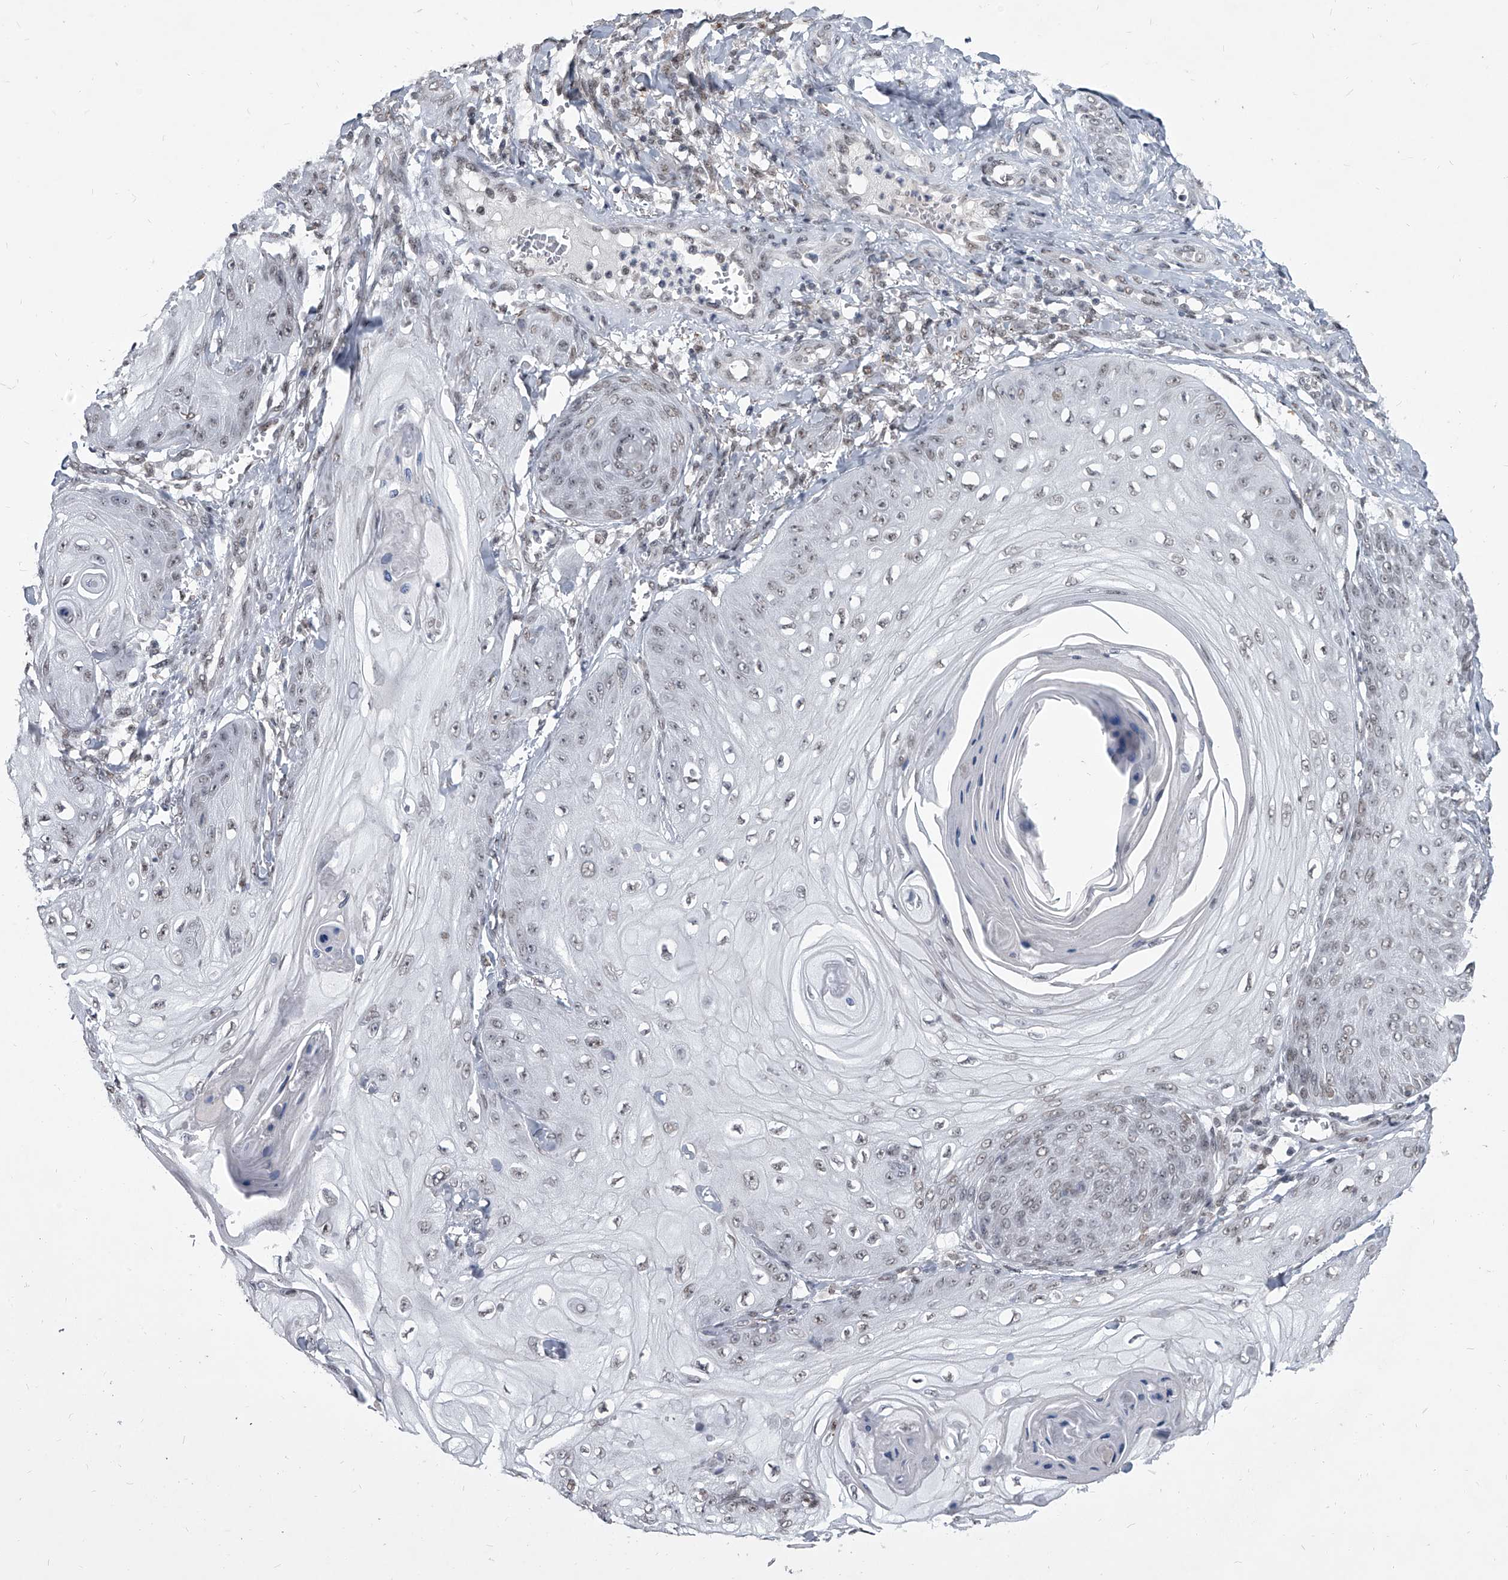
{"staining": {"intensity": "negative", "quantity": "none", "location": "none"}, "tissue": "skin cancer", "cell_type": "Tumor cells", "image_type": "cancer", "snomed": [{"axis": "morphology", "description": "Squamous cell carcinoma, NOS"}, {"axis": "topography", "description": "Skin"}], "caption": "Skin cancer stained for a protein using immunohistochemistry (IHC) exhibits no expression tumor cells.", "gene": "PPIL4", "patient": {"sex": "male", "age": 74}}